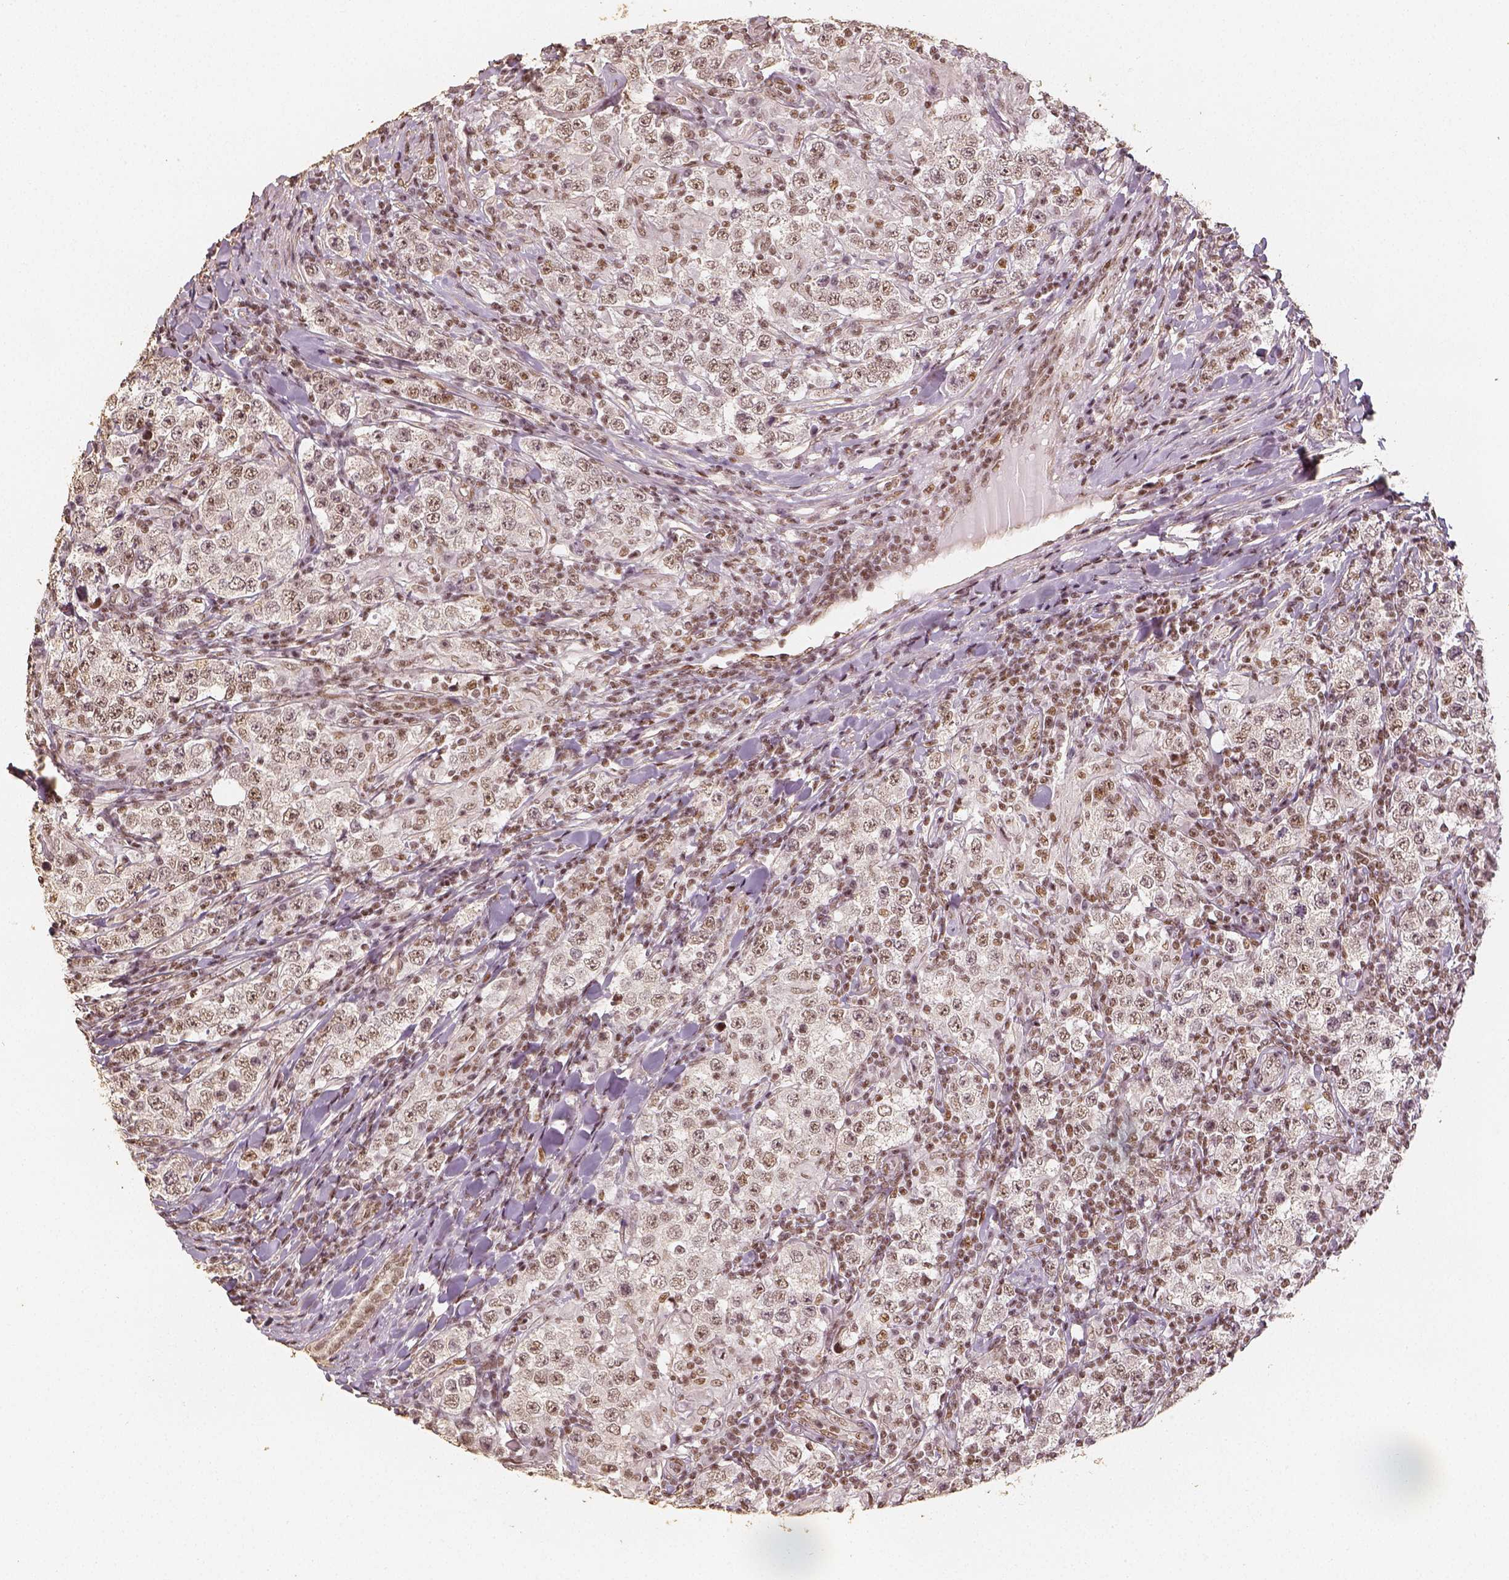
{"staining": {"intensity": "weak", "quantity": ">75%", "location": "nuclear"}, "tissue": "testis cancer", "cell_type": "Tumor cells", "image_type": "cancer", "snomed": [{"axis": "morphology", "description": "Seminoma, NOS"}, {"axis": "morphology", "description": "Carcinoma, Embryonal, NOS"}, {"axis": "topography", "description": "Testis"}], "caption": "DAB (3,3'-diaminobenzidine) immunohistochemical staining of testis cancer (seminoma) demonstrates weak nuclear protein staining in approximately >75% of tumor cells. The staining is performed using DAB (3,3'-diaminobenzidine) brown chromogen to label protein expression. The nuclei are counter-stained blue using hematoxylin.", "gene": "HDAC1", "patient": {"sex": "male", "age": 41}}